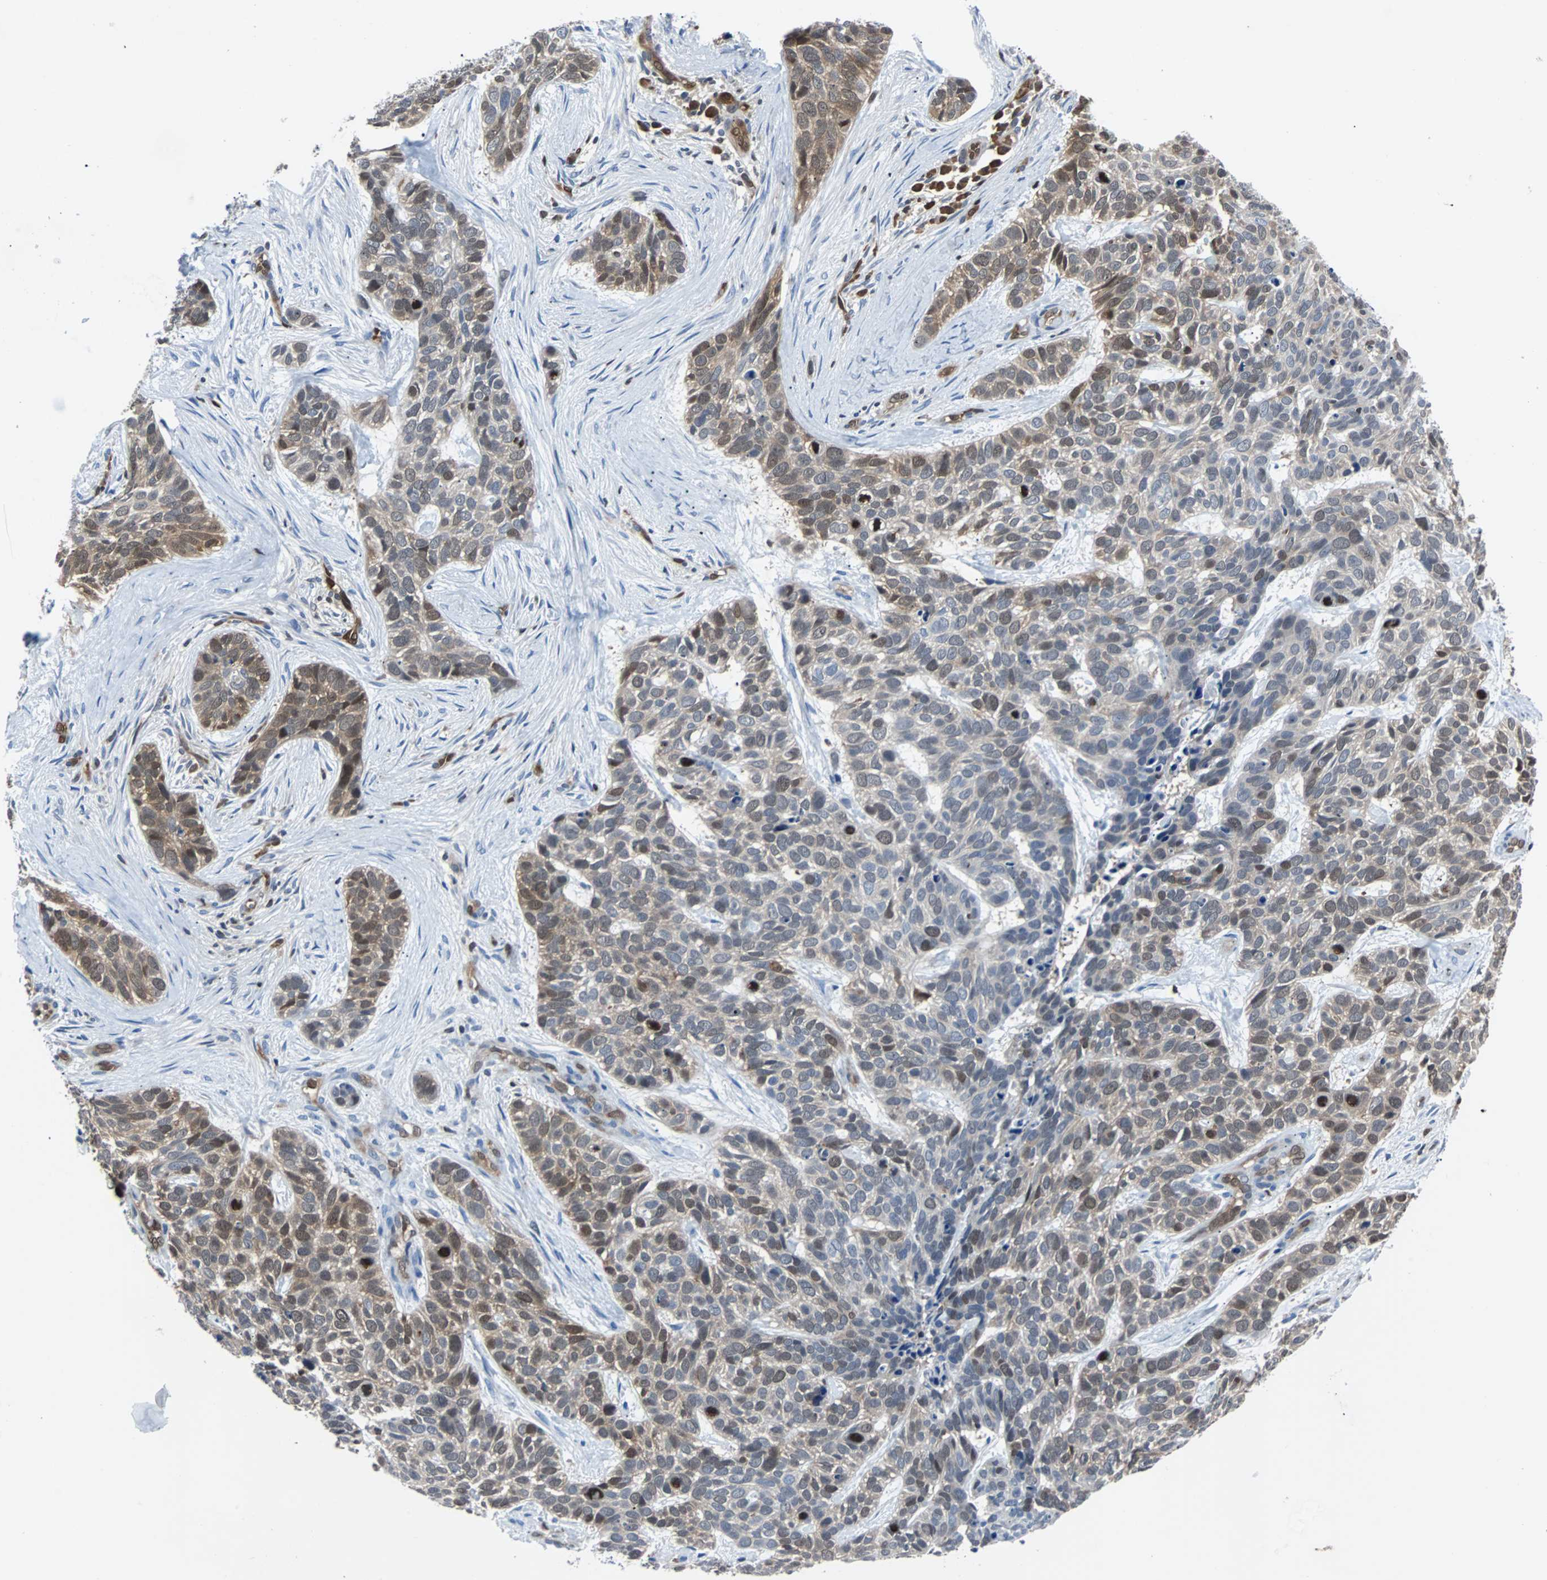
{"staining": {"intensity": "moderate", "quantity": "25%-75%", "location": "cytoplasmic/membranous,nuclear"}, "tissue": "skin cancer", "cell_type": "Tumor cells", "image_type": "cancer", "snomed": [{"axis": "morphology", "description": "Basal cell carcinoma"}, {"axis": "topography", "description": "Skin"}], "caption": "Immunohistochemistry staining of skin cancer, which demonstrates medium levels of moderate cytoplasmic/membranous and nuclear expression in about 25%-75% of tumor cells indicating moderate cytoplasmic/membranous and nuclear protein staining. The staining was performed using DAB (3,3'-diaminobenzidine) (brown) for protein detection and nuclei were counterstained in hematoxylin (blue).", "gene": "MAP2K6", "patient": {"sex": "male", "age": 87}}